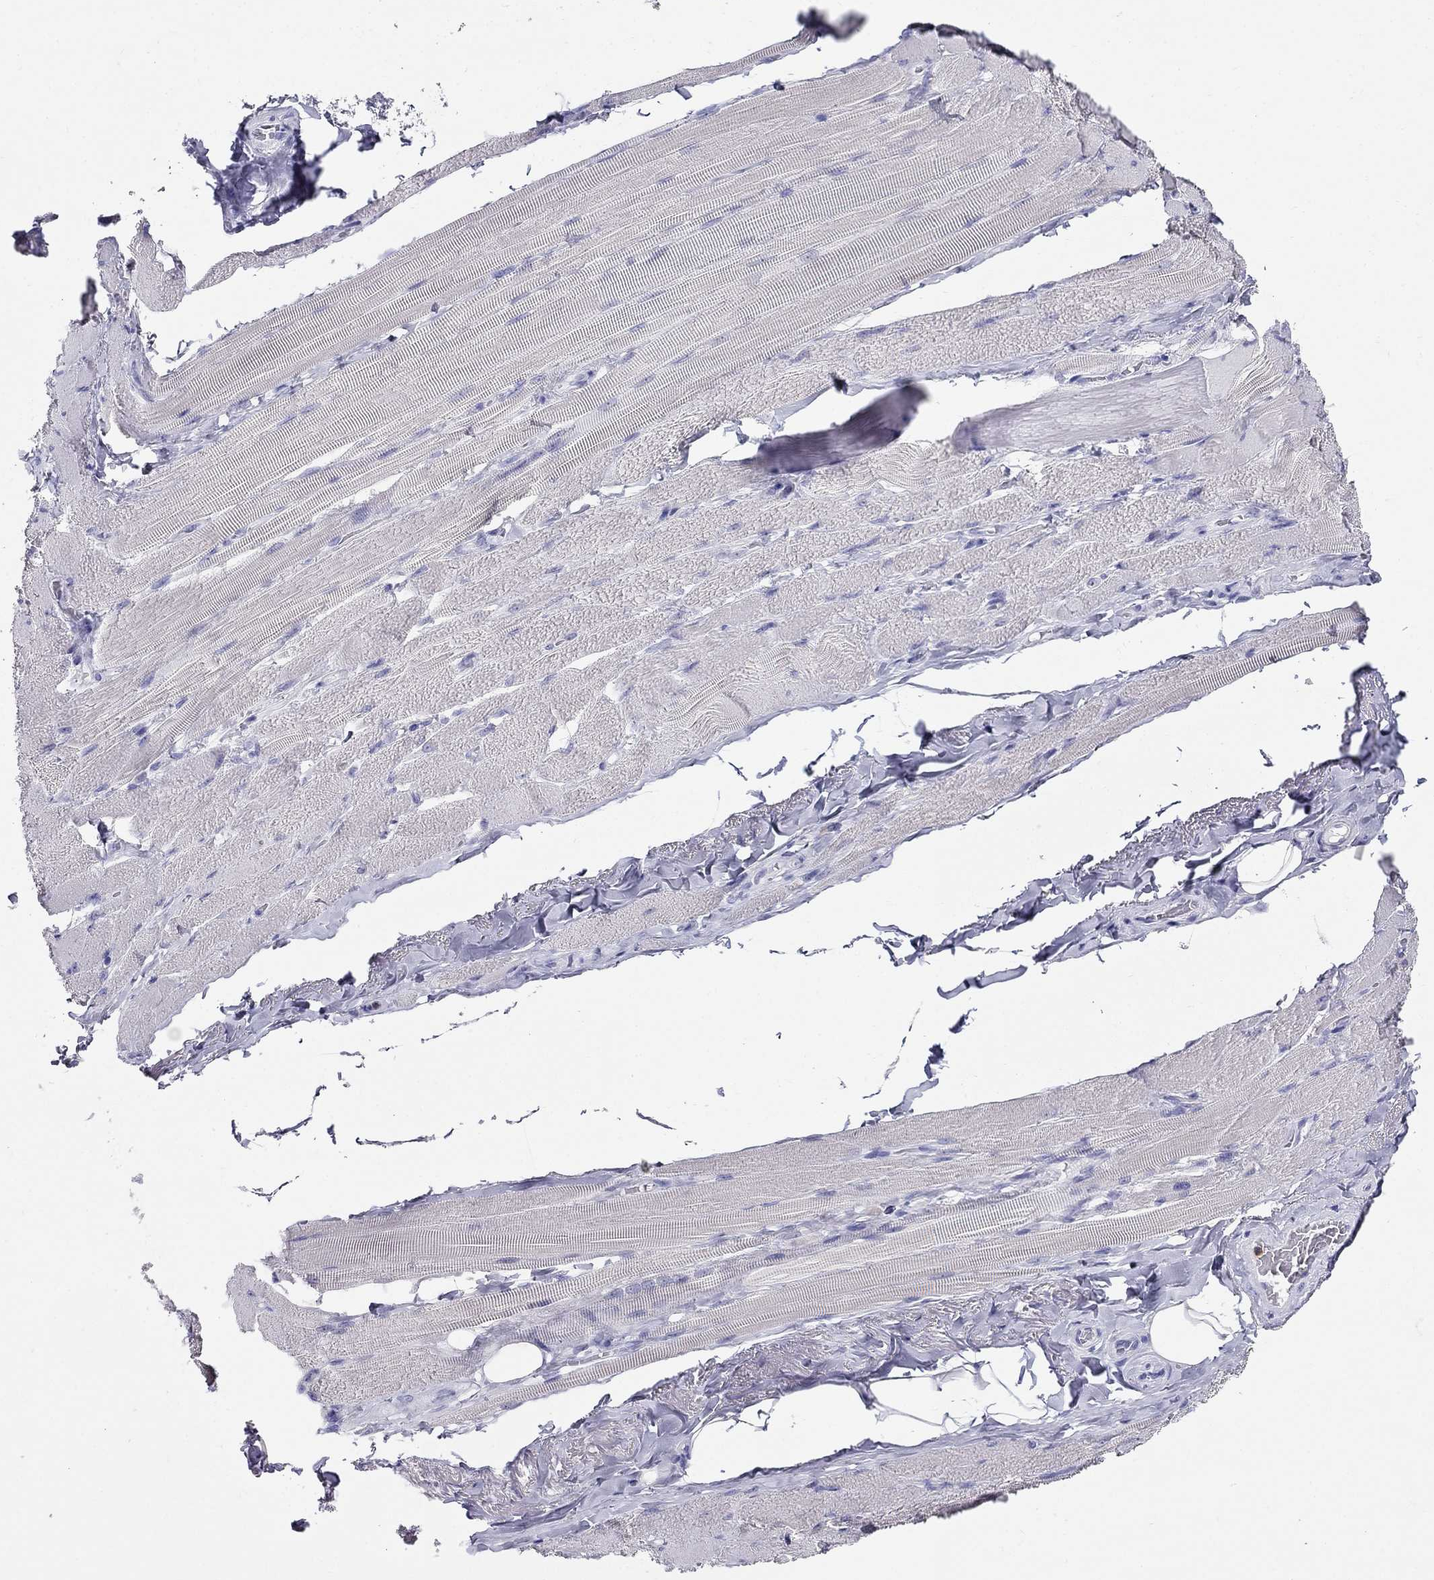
{"staining": {"intensity": "negative", "quantity": "none", "location": "none"}, "tissue": "skeletal muscle", "cell_type": "Myocytes", "image_type": "normal", "snomed": [{"axis": "morphology", "description": "Normal tissue, NOS"}, {"axis": "topography", "description": "Skeletal muscle"}, {"axis": "topography", "description": "Anal"}, {"axis": "topography", "description": "Peripheral nerve tissue"}], "caption": "Immunohistochemical staining of normal human skeletal muscle demonstrates no significant positivity in myocytes. Brightfield microscopy of immunohistochemistry (IHC) stained with DAB (brown) and hematoxylin (blue), captured at high magnification.", "gene": "PPP1R36", "patient": {"sex": "male", "age": 53}}